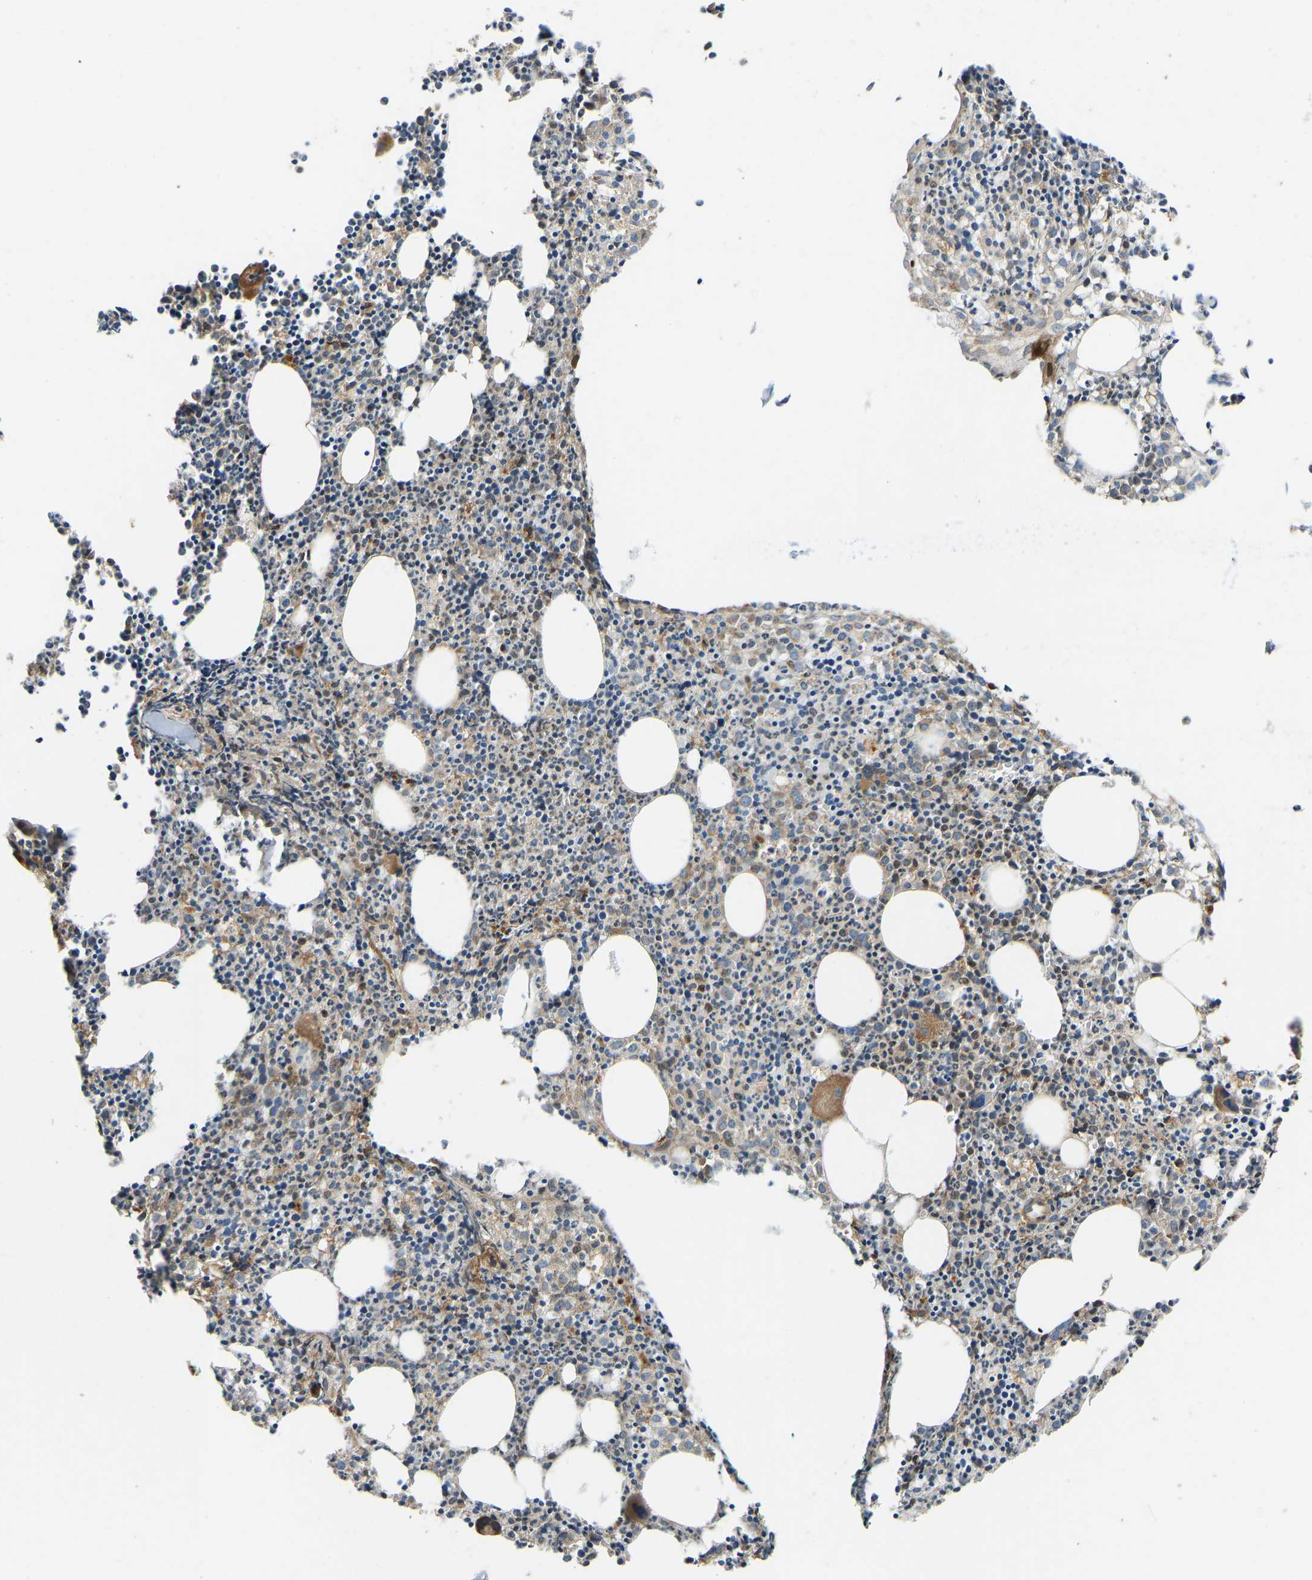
{"staining": {"intensity": "moderate", "quantity": "25%-75%", "location": "cytoplasmic/membranous"}, "tissue": "bone marrow", "cell_type": "Hematopoietic cells", "image_type": "normal", "snomed": [{"axis": "morphology", "description": "Normal tissue, NOS"}, {"axis": "morphology", "description": "Inflammation, NOS"}, {"axis": "topography", "description": "Bone marrow"}], "caption": "A histopathology image of human bone marrow stained for a protein displays moderate cytoplasmic/membranous brown staining in hematopoietic cells. (Stains: DAB in brown, nuclei in blue, Microscopy: brightfield microscopy at high magnification).", "gene": "OS9", "patient": {"sex": "female", "age": 53}}